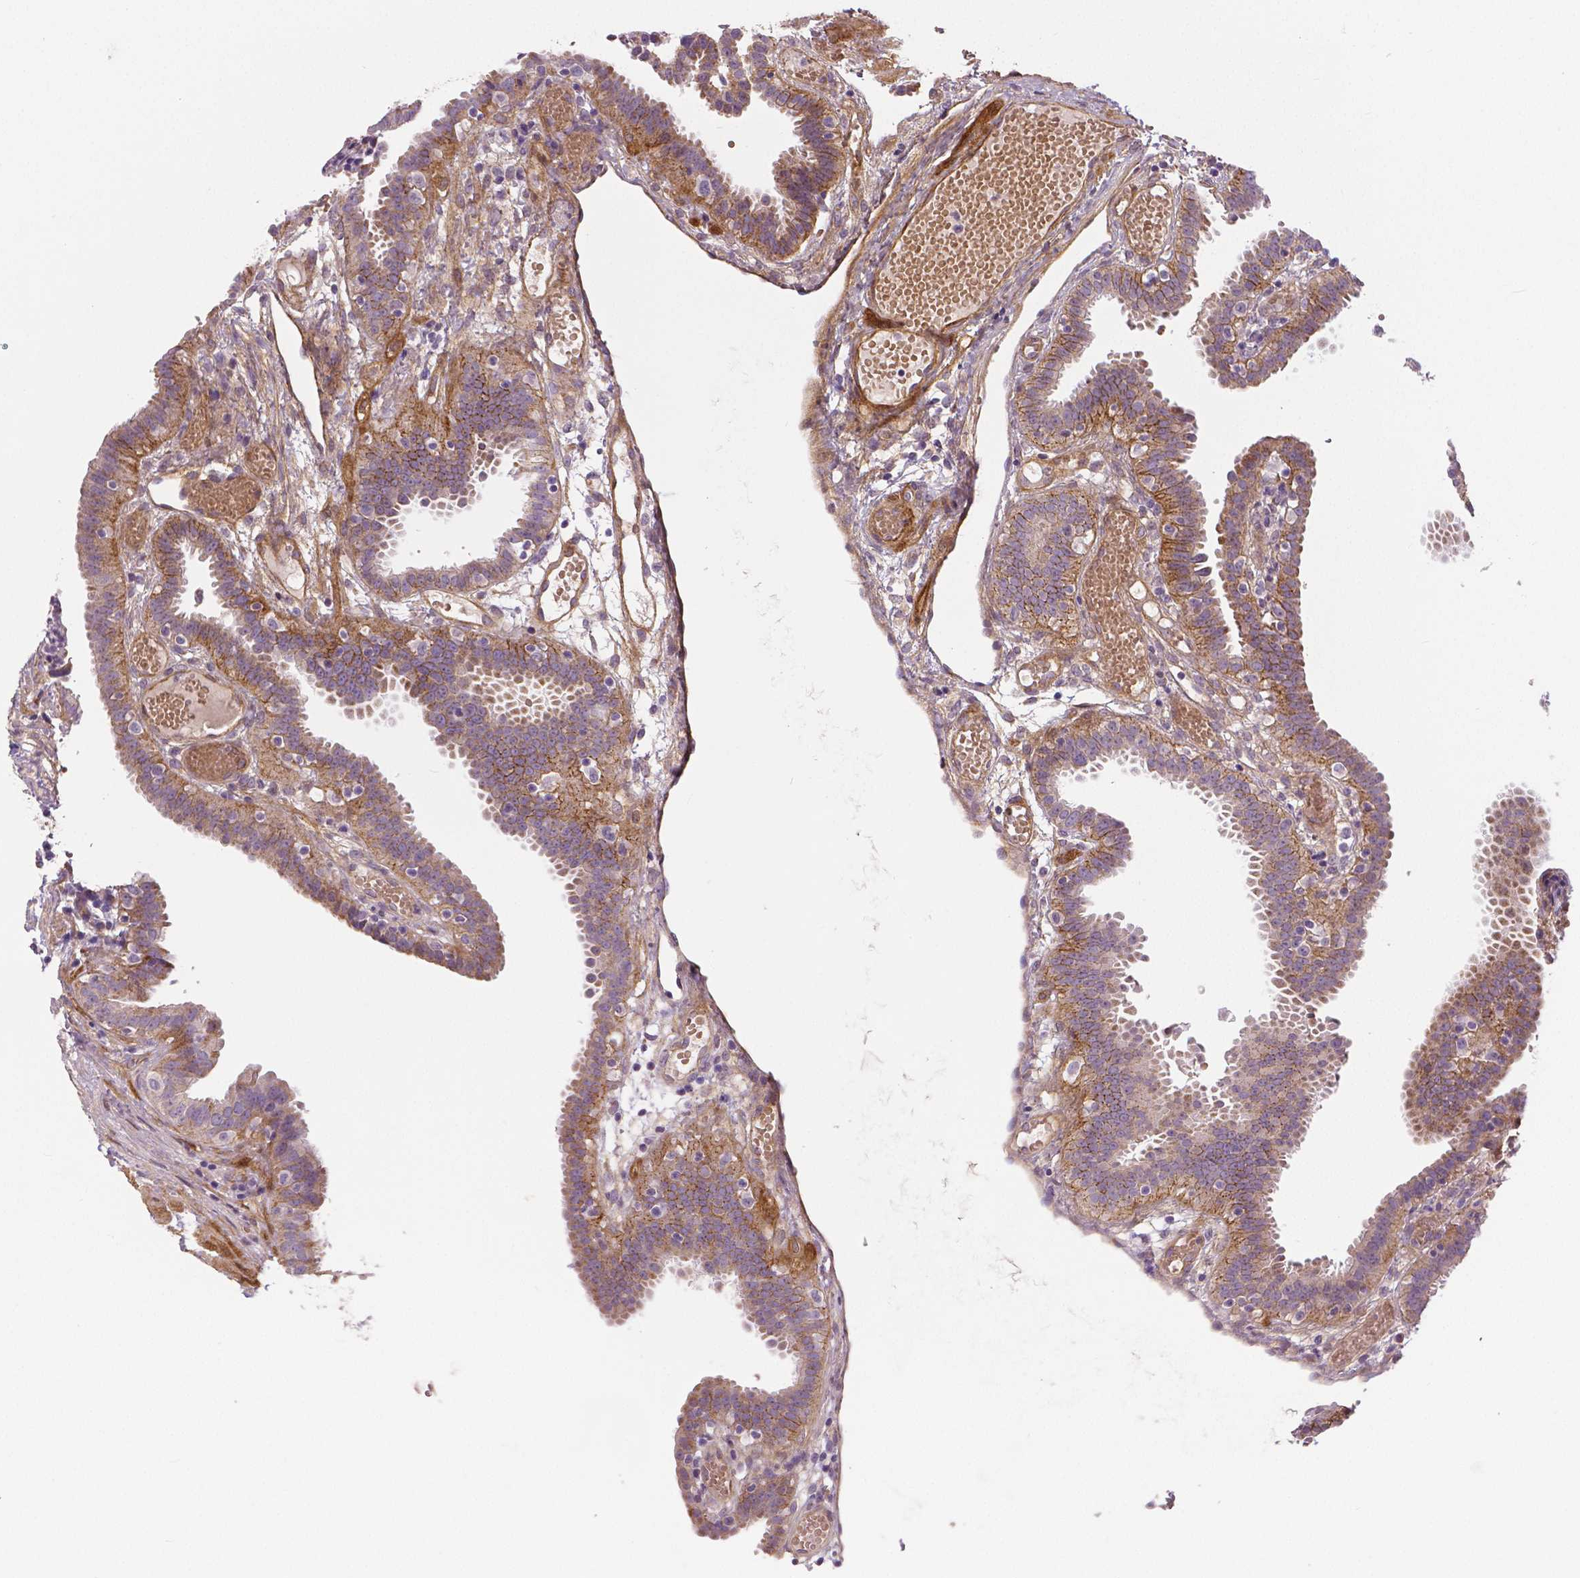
{"staining": {"intensity": "moderate", "quantity": "25%-75%", "location": "cytoplasmic/membranous"}, "tissue": "fallopian tube", "cell_type": "Glandular cells", "image_type": "normal", "snomed": [{"axis": "morphology", "description": "Normal tissue, NOS"}, {"axis": "topography", "description": "Fallopian tube"}], "caption": "Glandular cells display medium levels of moderate cytoplasmic/membranous staining in about 25%-75% of cells in benign human fallopian tube. Using DAB (3,3'-diaminobenzidine) (brown) and hematoxylin (blue) stains, captured at high magnification using brightfield microscopy.", "gene": "FLT1", "patient": {"sex": "female", "age": 37}}